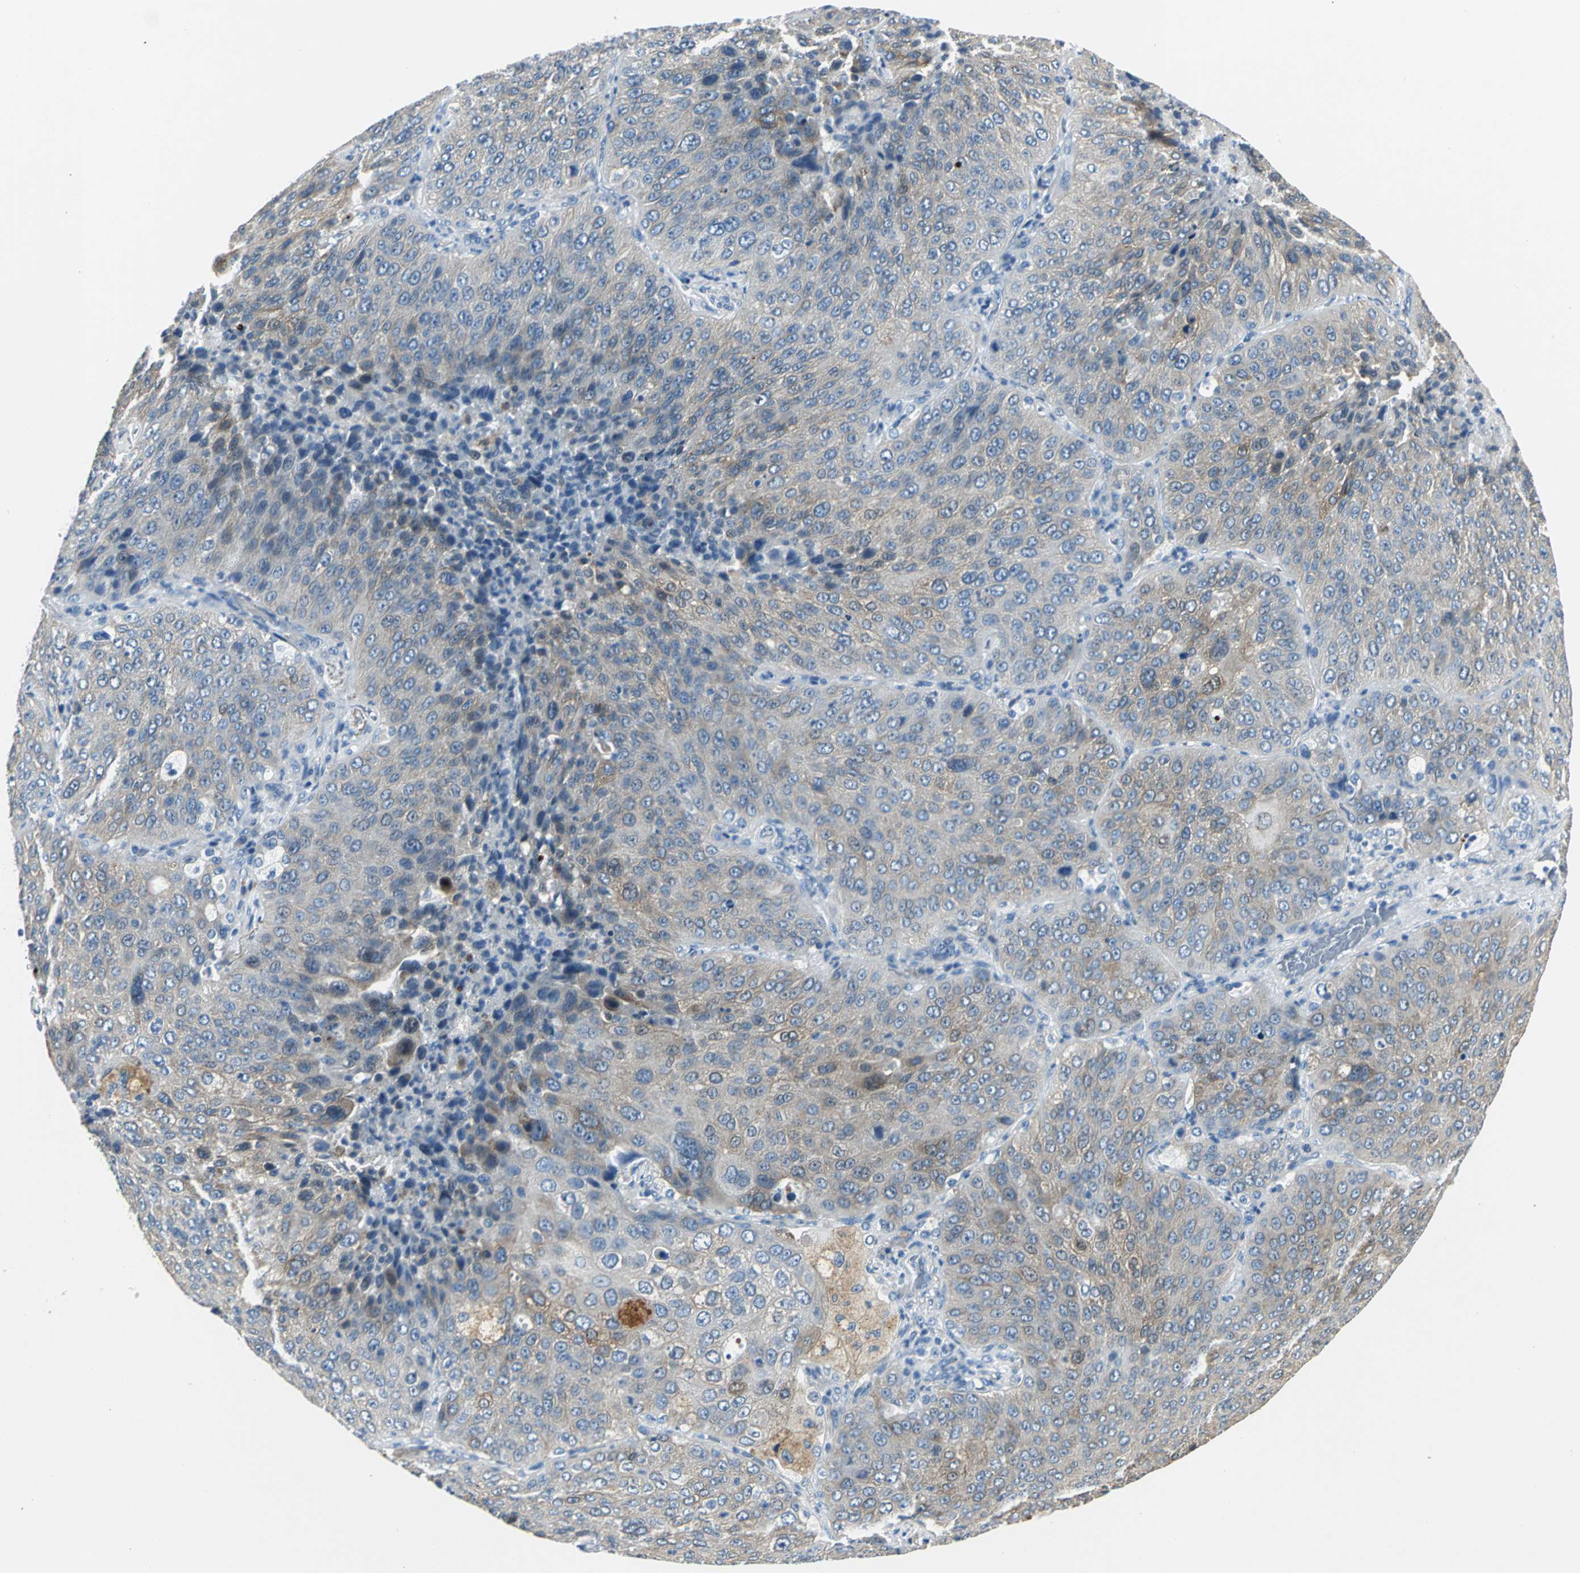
{"staining": {"intensity": "moderate", "quantity": ">75%", "location": "cytoplasmic/membranous,nuclear"}, "tissue": "lung cancer", "cell_type": "Tumor cells", "image_type": "cancer", "snomed": [{"axis": "morphology", "description": "Squamous cell carcinoma, NOS"}, {"axis": "topography", "description": "Lung"}], "caption": "Lung cancer tissue displays moderate cytoplasmic/membranous and nuclear positivity in about >75% of tumor cells (DAB (3,3'-diaminobenzidine) IHC, brown staining for protein, blue staining for nuclei).", "gene": "B3GNT2", "patient": {"sex": "male", "age": 54}}